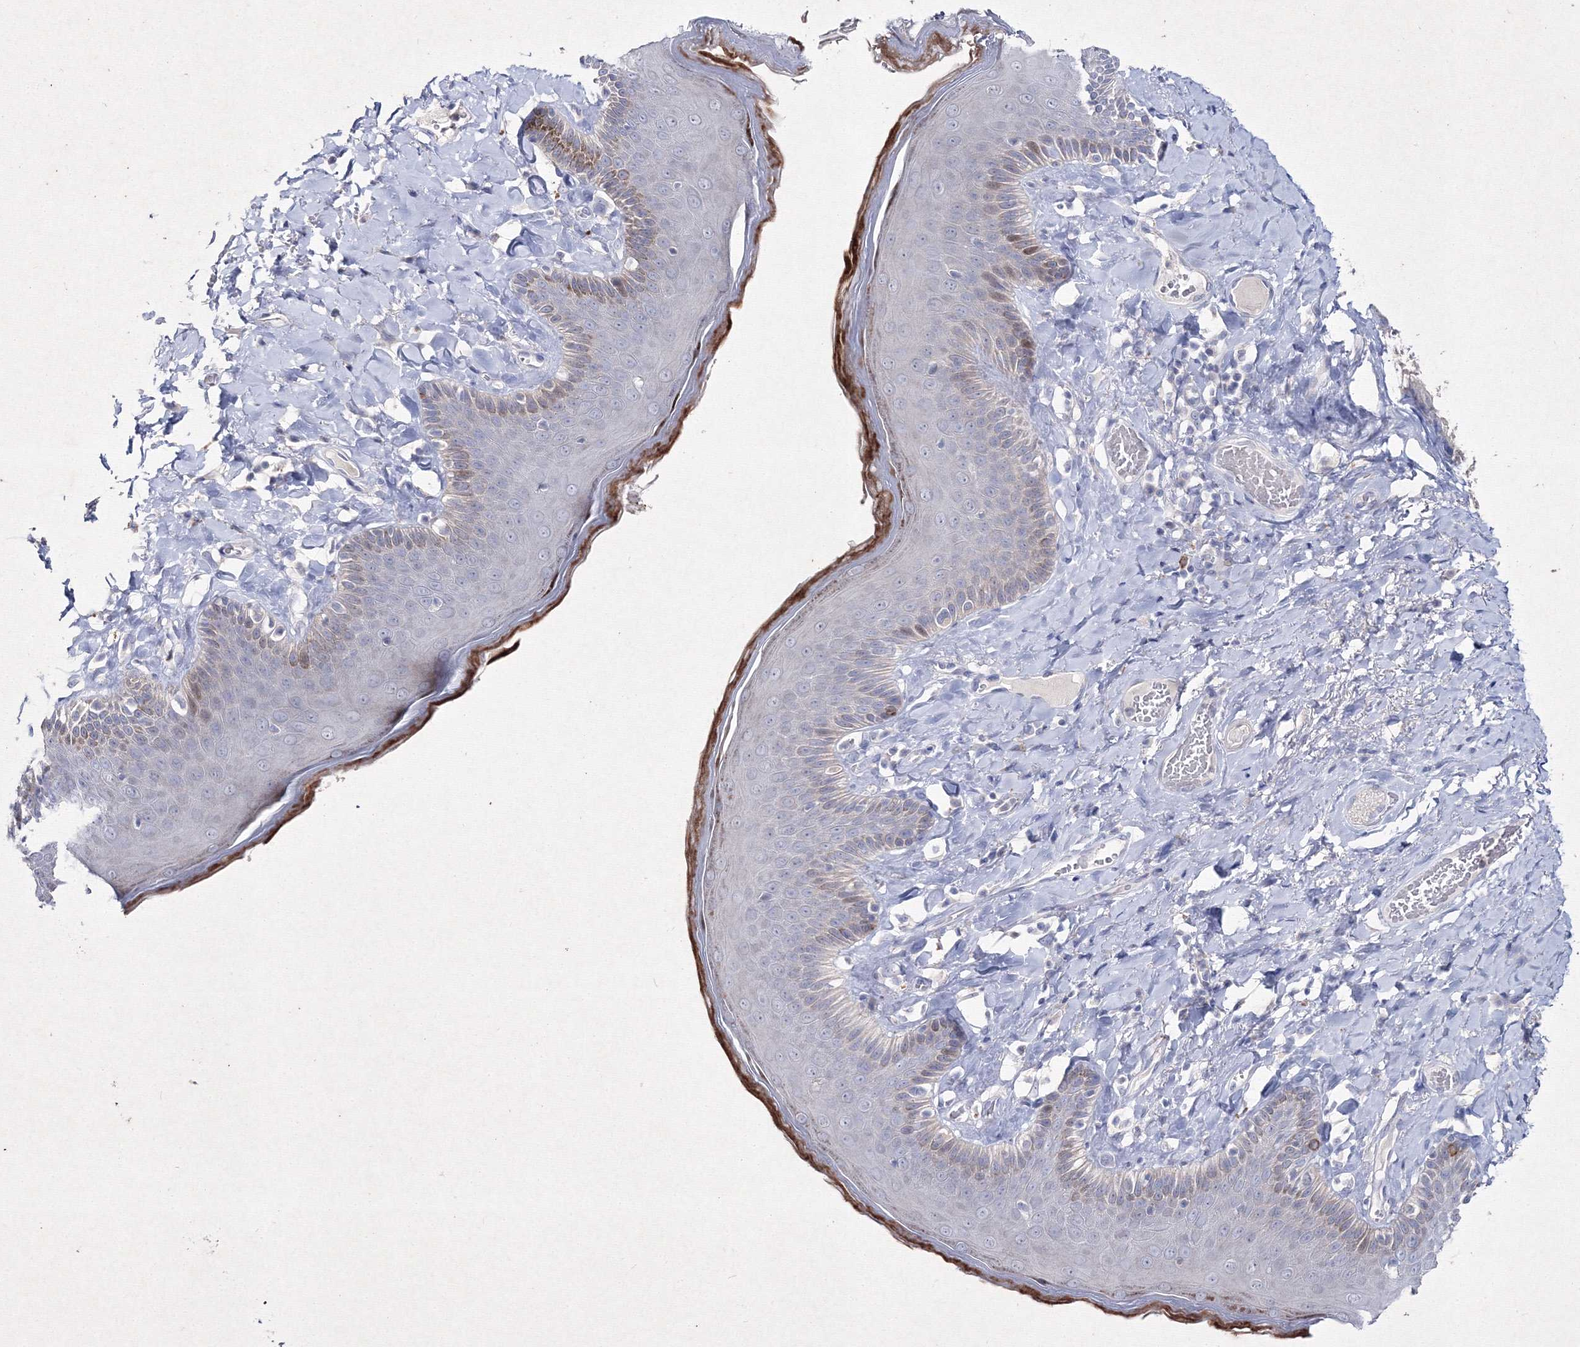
{"staining": {"intensity": "moderate", "quantity": "<25%", "location": "cytoplasmic/membranous"}, "tissue": "skin", "cell_type": "Epidermal cells", "image_type": "normal", "snomed": [{"axis": "morphology", "description": "Normal tissue, NOS"}, {"axis": "topography", "description": "Anal"}], "caption": "The immunohistochemical stain shows moderate cytoplasmic/membranous expression in epidermal cells of unremarkable skin.", "gene": "SMIM29", "patient": {"sex": "male", "age": 69}}